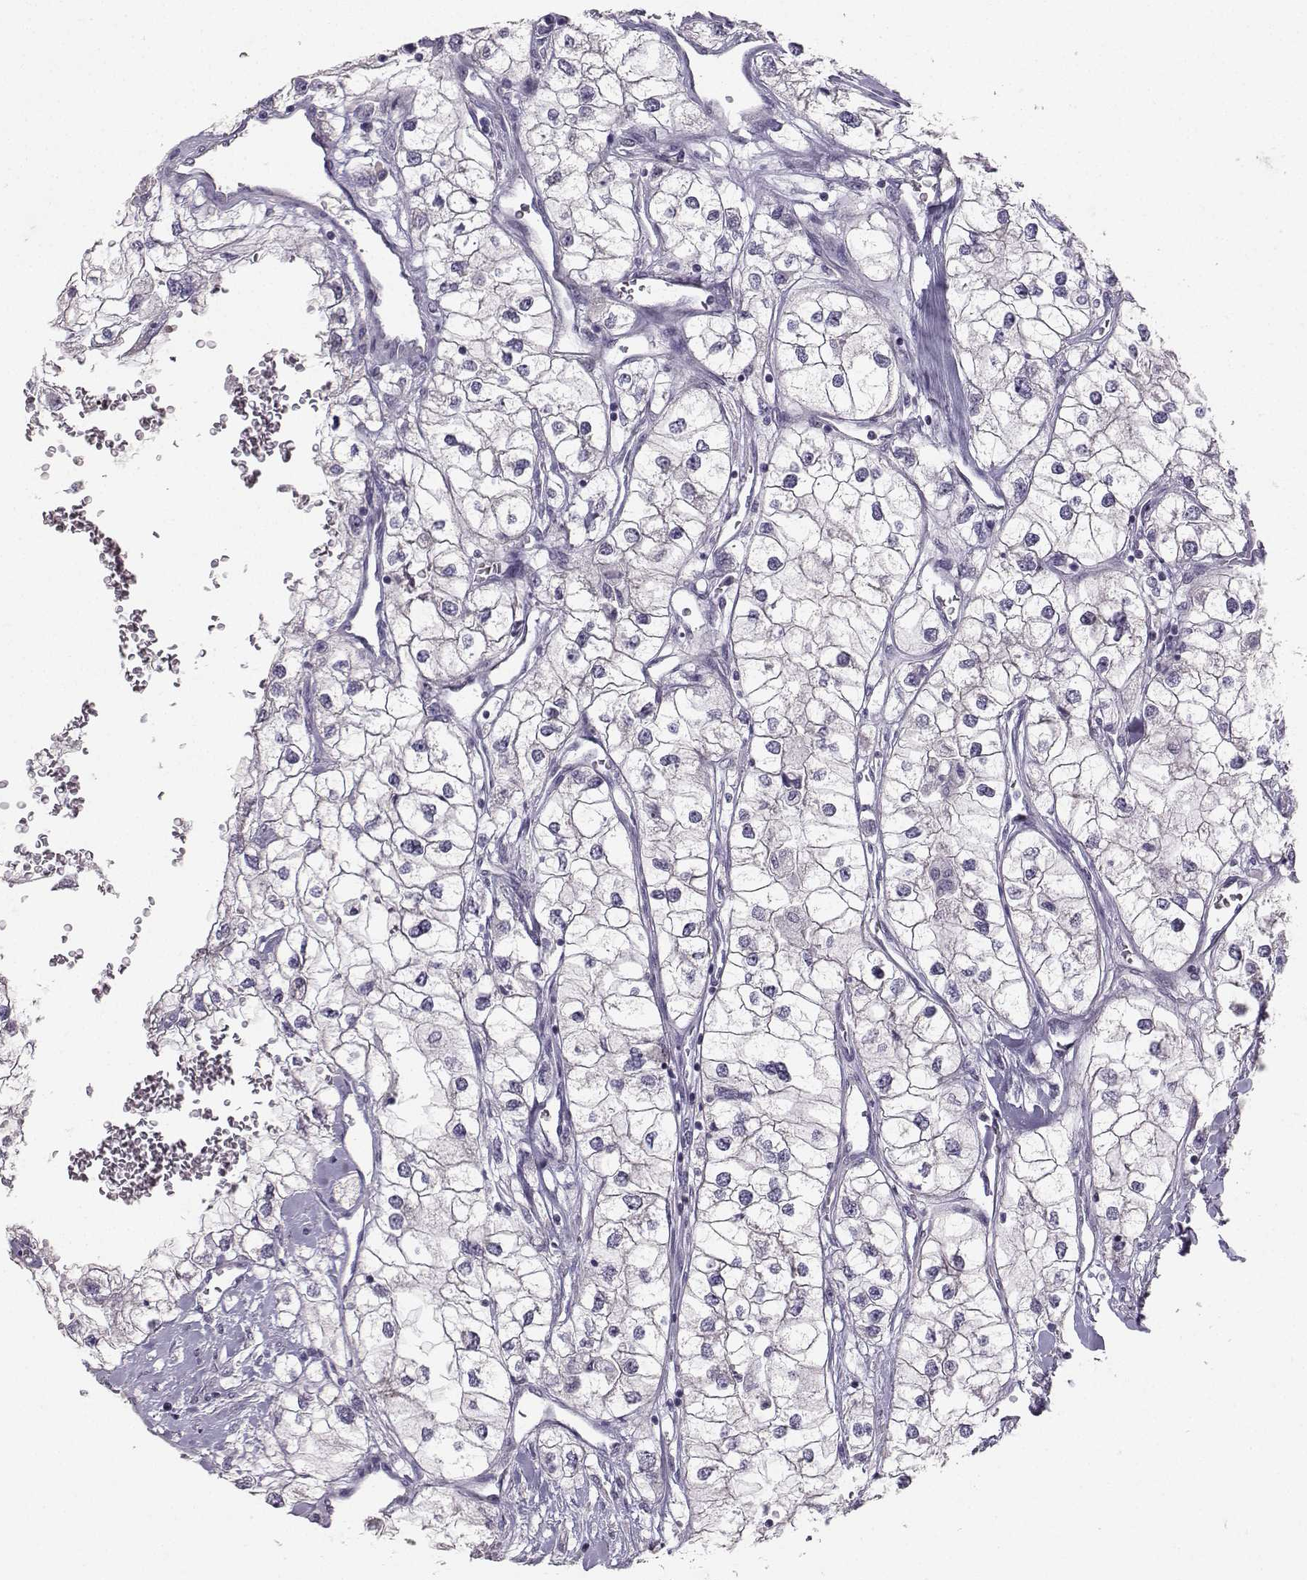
{"staining": {"intensity": "negative", "quantity": "none", "location": "none"}, "tissue": "renal cancer", "cell_type": "Tumor cells", "image_type": "cancer", "snomed": [{"axis": "morphology", "description": "Adenocarcinoma, NOS"}, {"axis": "topography", "description": "Kidney"}], "caption": "A histopathology image of human adenocarcinoma (renal) is negative for staining in tumor cells.", "gene": "PKP2", "patient": {"sex": "male", "age": 59}}